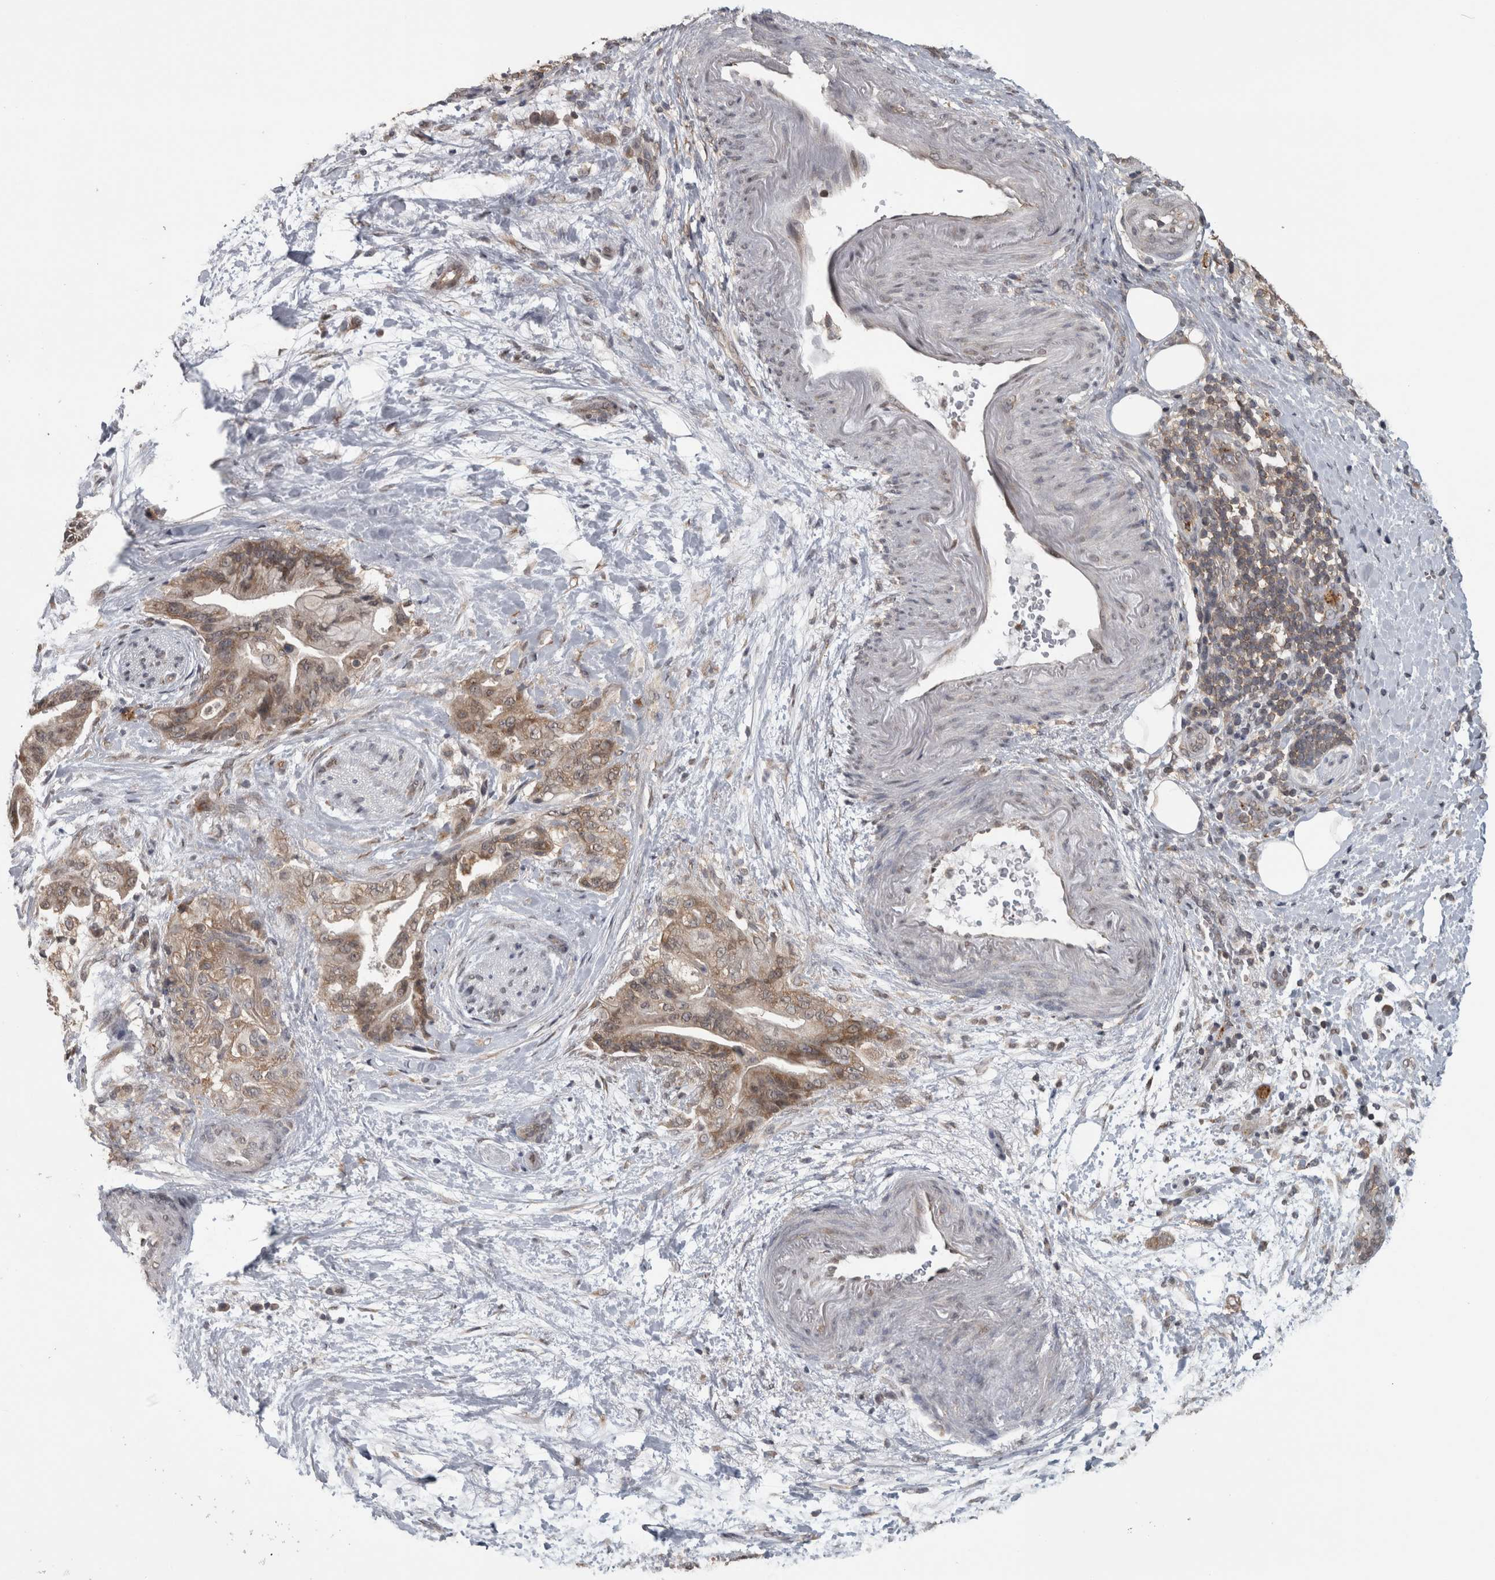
{"staining": {"intensity": "weak", "quantity": "25%-75%", "location": "cytoplasmic/membranous"}, "tissue": "pancreatic cancer", "cell_type": "Tumor cells", "image_type": "cancer", "snomed": [{"axis": "morphology", "description": "Adenocarcinoma, NOS"}, {"axis": "topography", "description": "Pancreas"}], "caption": "The micrograph shows immunohistochemical staining of pancreatic adenocarcinoma. There is weak cytoplasmic/membranous staining is present in approximately 25%-75% of tumor cells.", "gene": "ATXN2", "patient": {"sex": "male", "age": 59}}